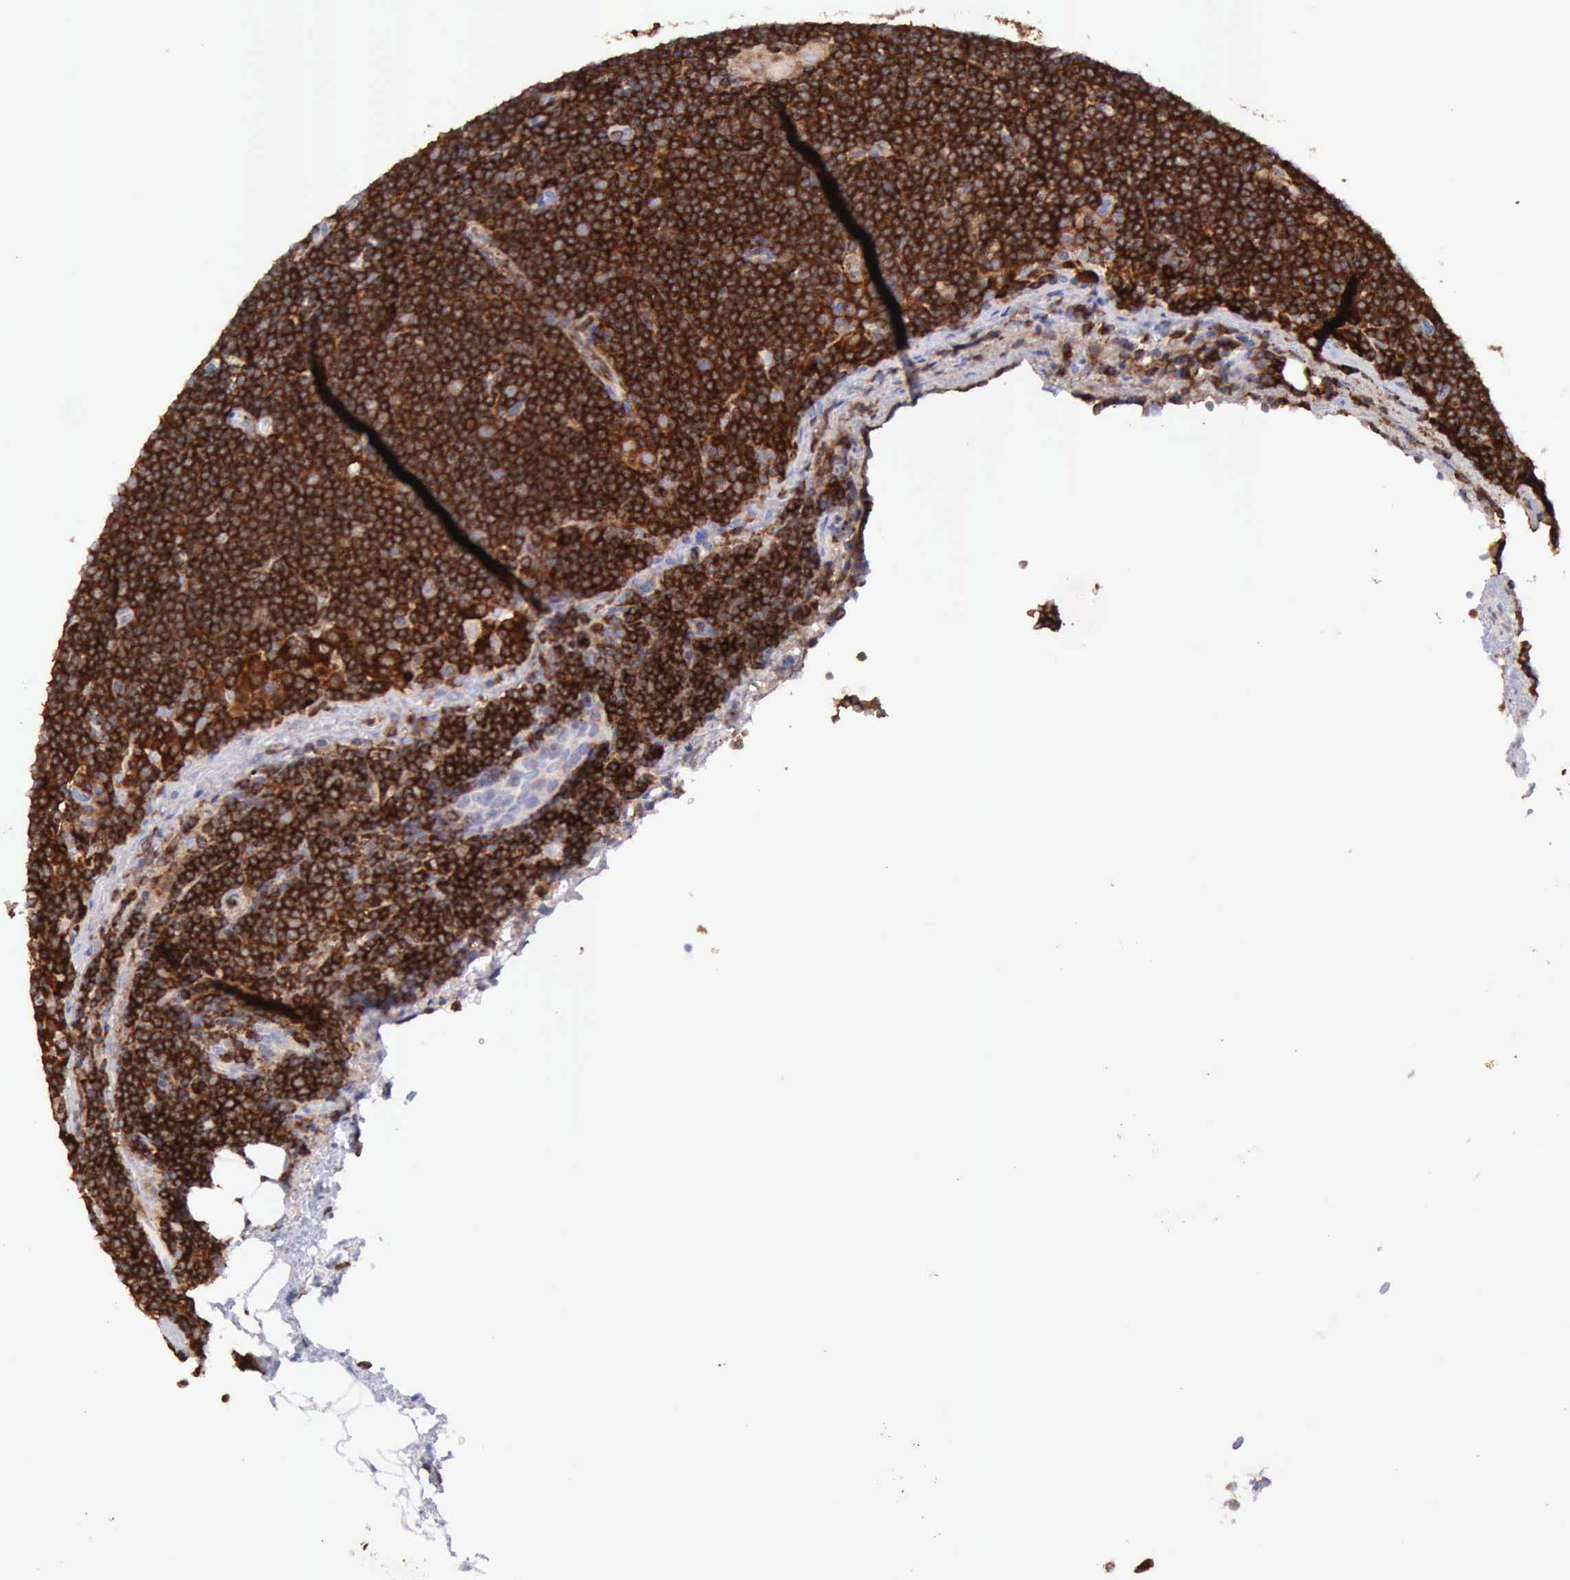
{"staining": {"intensity": "strong", "quantity": ">75%", "location": "cytoplasmic/membranous"}, "tissue": "lymphoma", "cell_type": "Tumor cells", "image_type": "cancer", "snomed": [{"axis": "morphology", "description": "Malignant lymphoma, non-Hodgkin's type, Low grade"}, {"axis": "topography", "description": "Lymph node"}], "caption": "The micrograph reveals a brown stain indicating the presence of a protein in the cytoplasmic/membranous of tumor cells in lymphoma.", "gene": "ARHGAP4", "patient": {"sex": "female", "age": 69}}